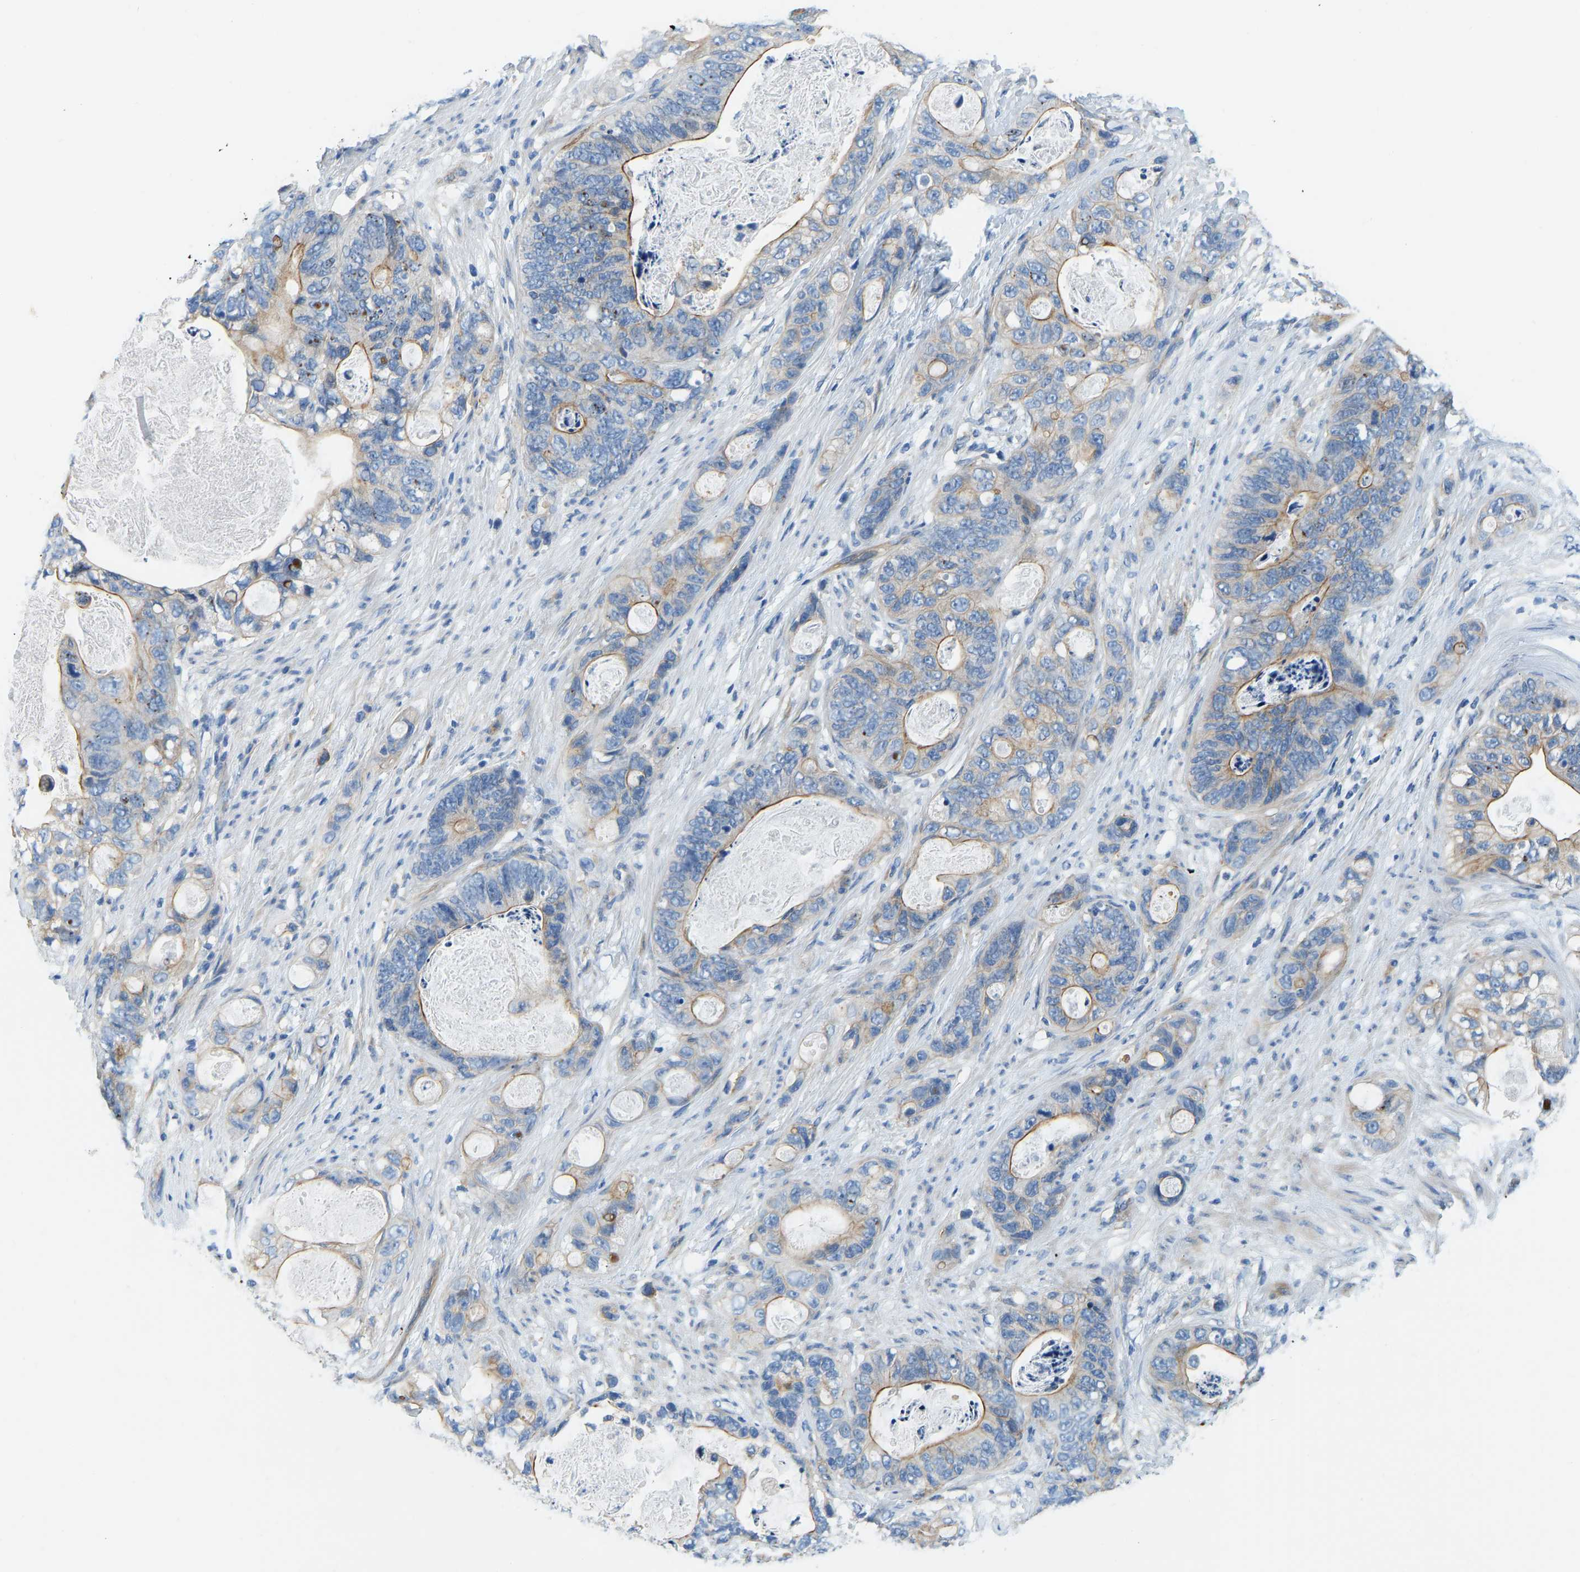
{"staining": {"intensity": "moderate", "quantity": "25%-75%", "location": "cytoplasmic/membranous"}, "tissue": "stomach cancer", "cell_type": "Tumor cells", "image_type": "cancer", "snomed": [{"axis": "morphology", "description": "Normal tissue, NOS"}, {"axis": "morphology", "description": "Adenocarcinoma, NOS"}, {"axis": "topography", "description": "Stomach"}], "caption": "A high-resolution histopathology image shows immunohistochemistry staining of stomach cancer, which reveals moderate cytoplasmic/membranous staining in approximately 25%-75% of tumor cells.", "gene": "CHAD", "patient": {"sex": "female", "age": 89}}